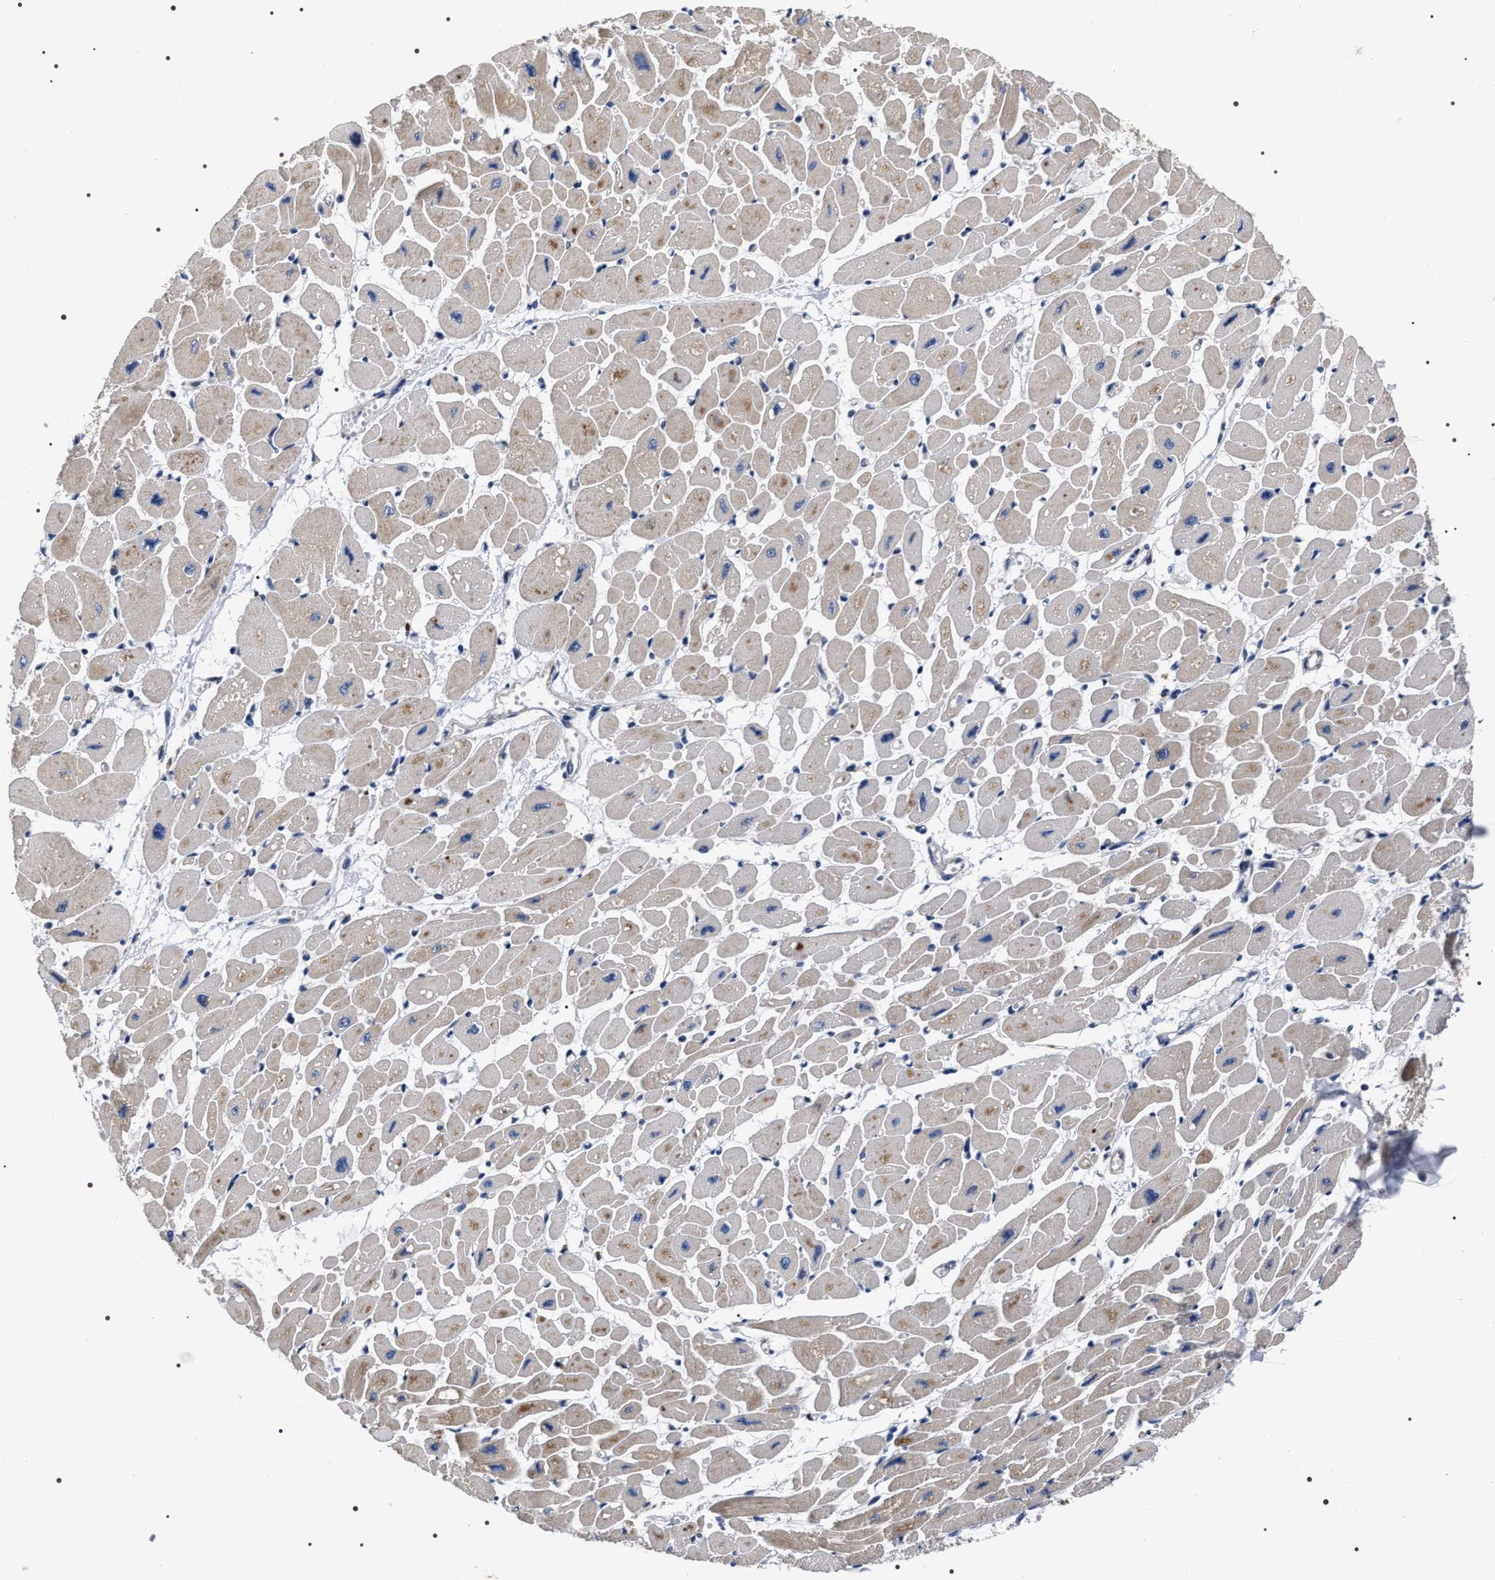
{"staining": {"intensity": "weak", "quantity": ">75%", "location": "cytoplasmic/membranous"}, "tissue": "heart muscle", "cell_type": "Cardiomyocytes", "image_type": "normal", "snomed": [{"axis": "morphology", "description": "Normal tissue, NOS"}, {"axis": "topography", "description": "Heart"}], "caption": "Immunohistochemical staining of normal human heart muscle displays low levels of weak cytoplasmic/membranous expression in approximately >75% of cardiomyocytes. (IHC, brightfield microscopy, high magnification).", "gene": "MIS18A", "patient": {"sex": "female", "age": 54}}